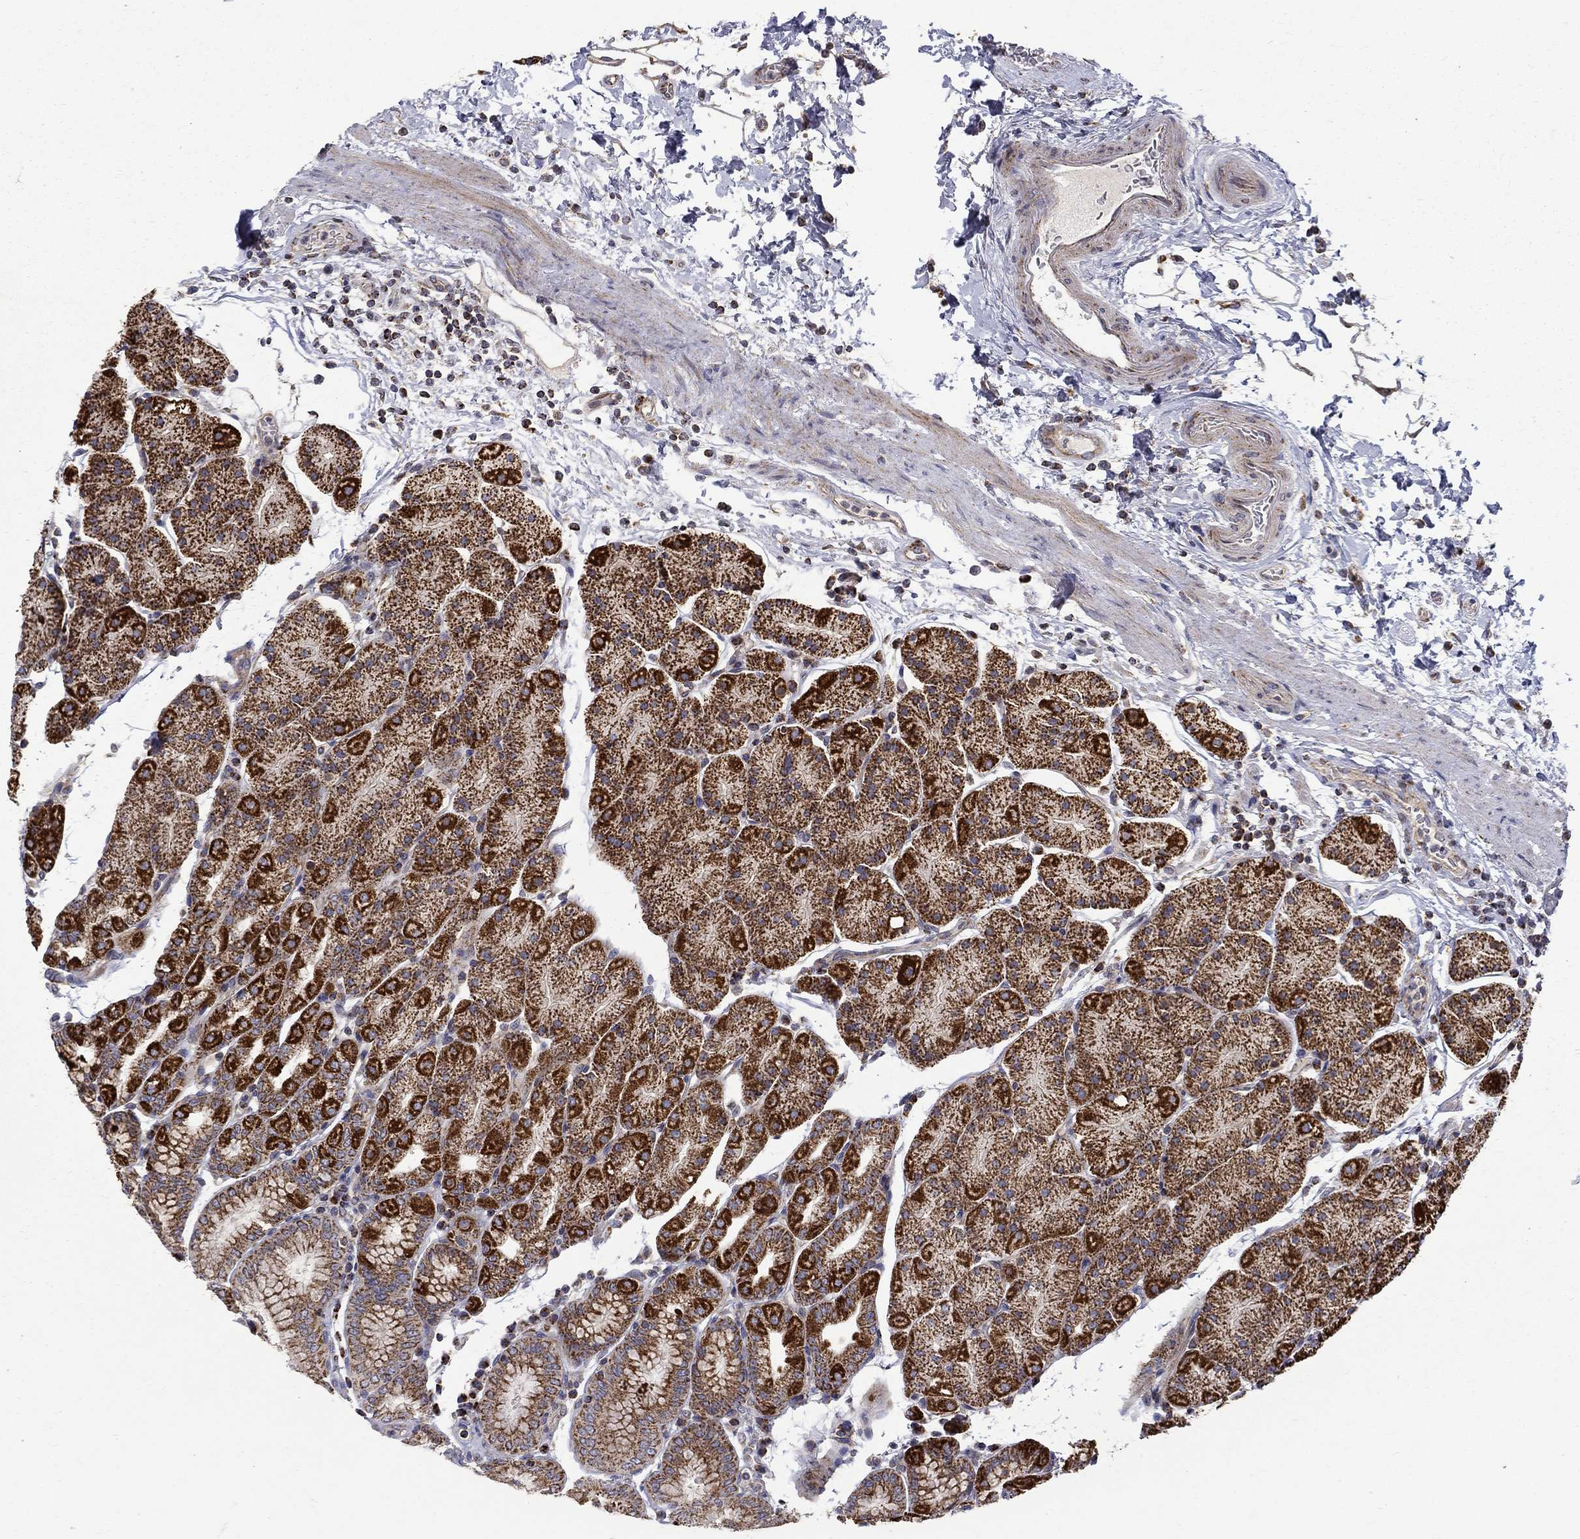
{"staining": {"intensity": "strong", "quantity": "25%-75%", "location": "cytoplasmic/membranous"}, "tissue": "stomach", "cell_type": "Glandular cells", "image_type": "normal", "snomed": [{"axis": "morphology", "description": "Normal tissue, NOS"}, {"axis": "topography", "description": "Stomach"}], "caption": "Protein expression analysis of unremarkable stomach exhibits strong cytoplasmic/membranous staining in about 25%-75% of glandular cells.", "gene": "PCBP3", "patient": {"sex": "male", "age": 54}}